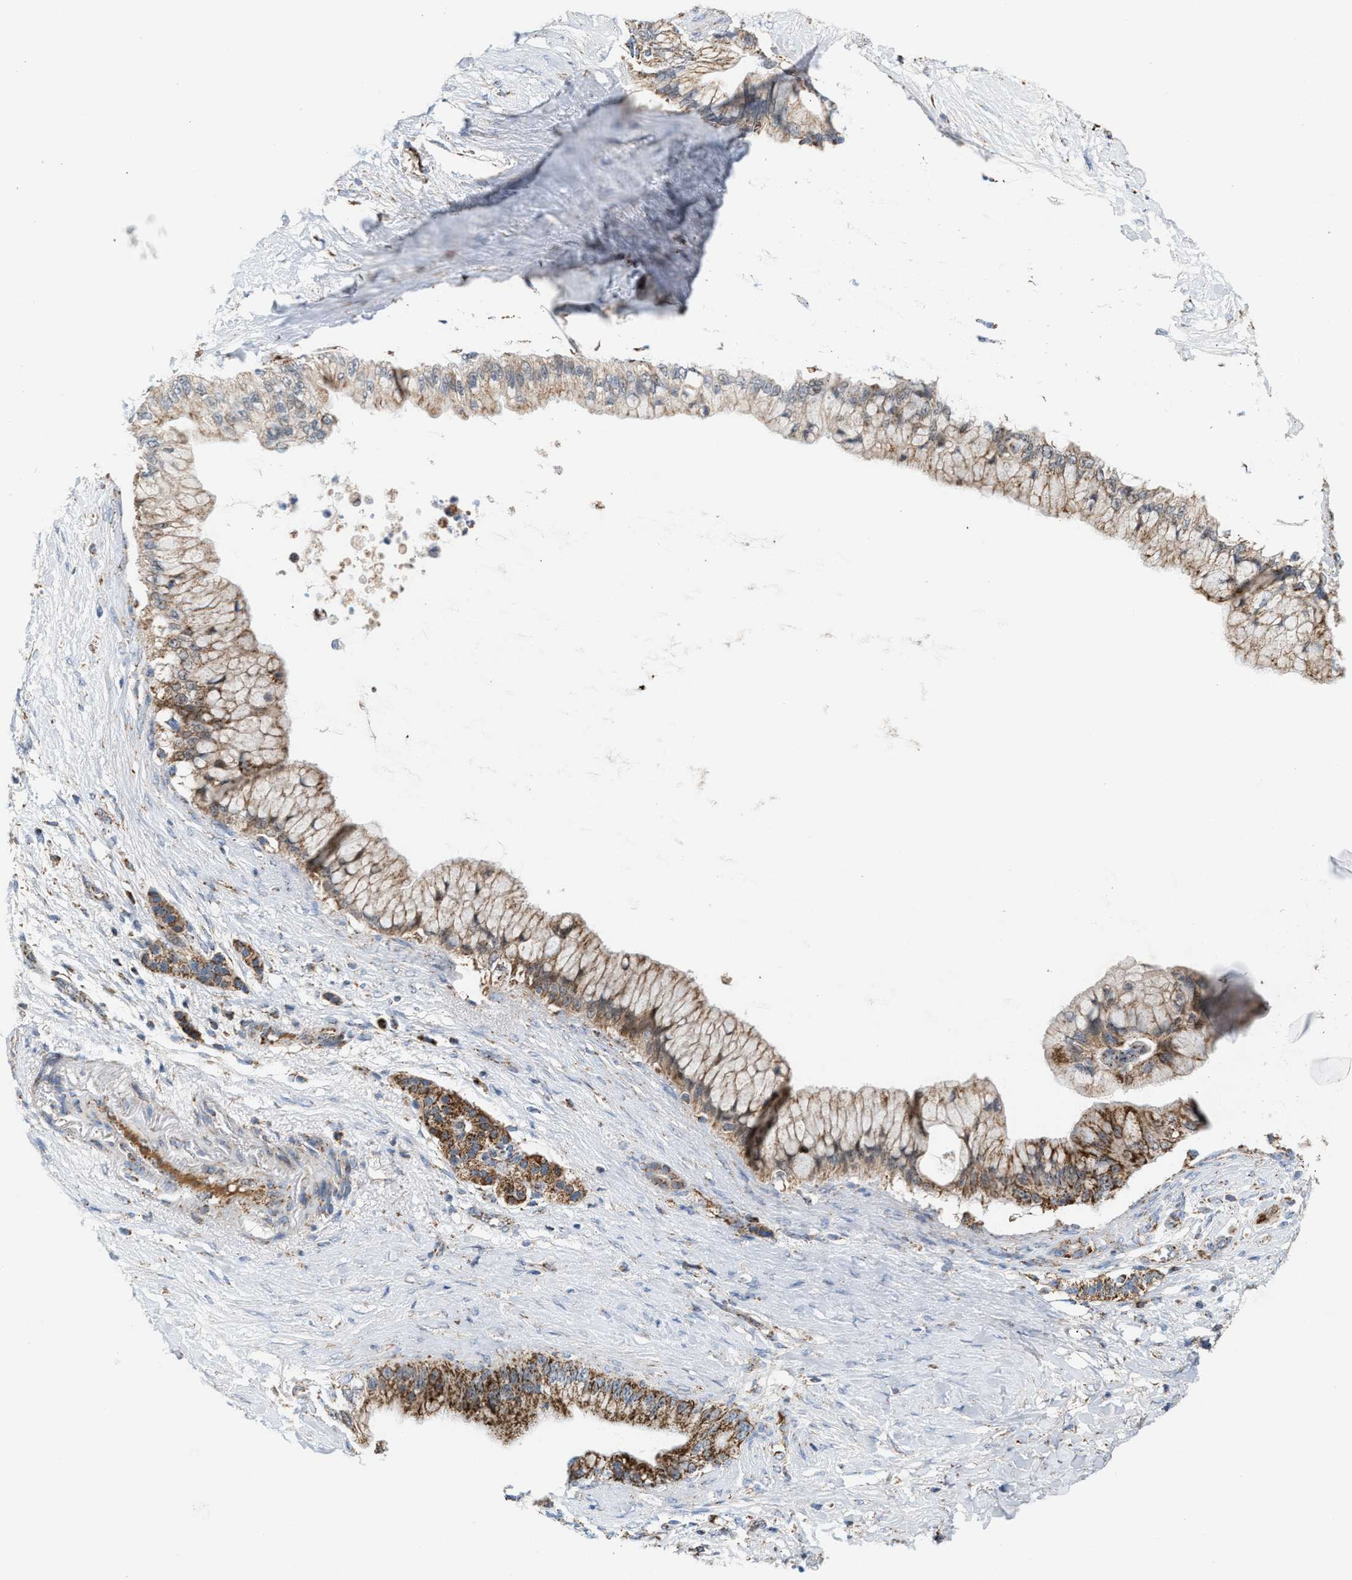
{"staining": {"intensity": "moderate", "quantity": ">75%", "location": "cytoplasmic/membranous"}, "tissue": "pancreatic cancer", "cell_type": "Tumor cells", "image_type": "cancer", "snomed": [{"axis": "morphology", "description": "Adenocarcinoma, NOS"}, {"axis": "topography", "description": "Pancreas"}], "caption": "Protein expression analysis of adenocarcinoma (pancreatic) exhibits moderate cytoplasmic/membranous staining in about >75% of tumor cells. The staining was performed using DAB (3,3'-diaminobenzidine) to visualize the protein expression in brown, while the nuclei were stained in blue with hematoxylin (Magnification: 20x).", "gene": "PMPCA", "patient": {"sex": "male", "age": 59}}